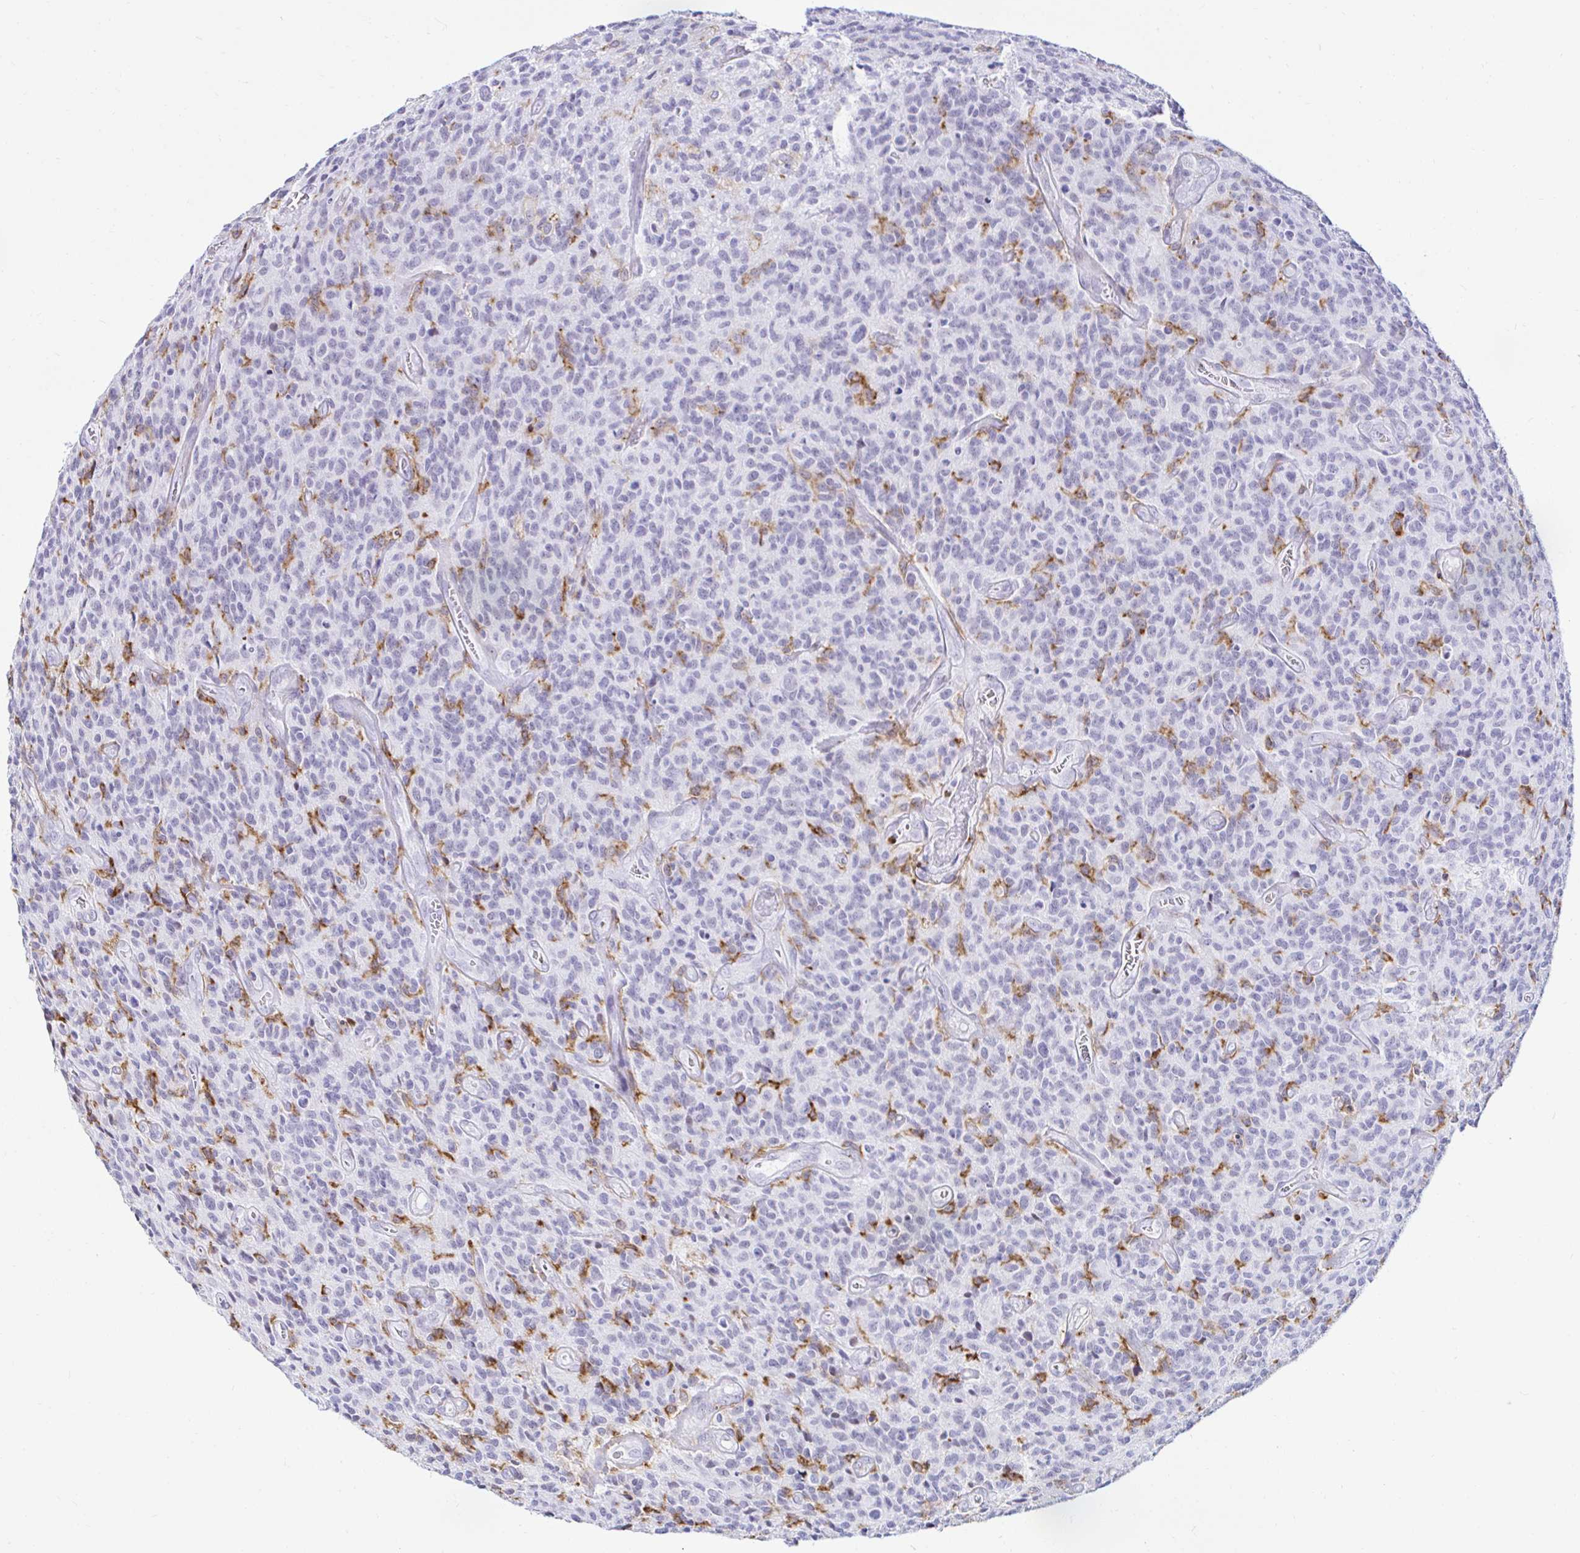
{"staining": {"intensity": "negative", "quantity": "none", "location": "none"}, "tissue": "glioma", "cell_type": "Tumor cells", "image_type": "cancer", "snomed": [{"axis": "morphology", "description": "Glioma, malignant, High grade"}, {"axis": "topography", "description": "Brain"}], "caption": "High power microscopy histopathology image of an IHC image of glioma, revealing no significant staining in tumor cells.", "gene": "CYBB", "patient": {"sex": "male", "age": 76}}